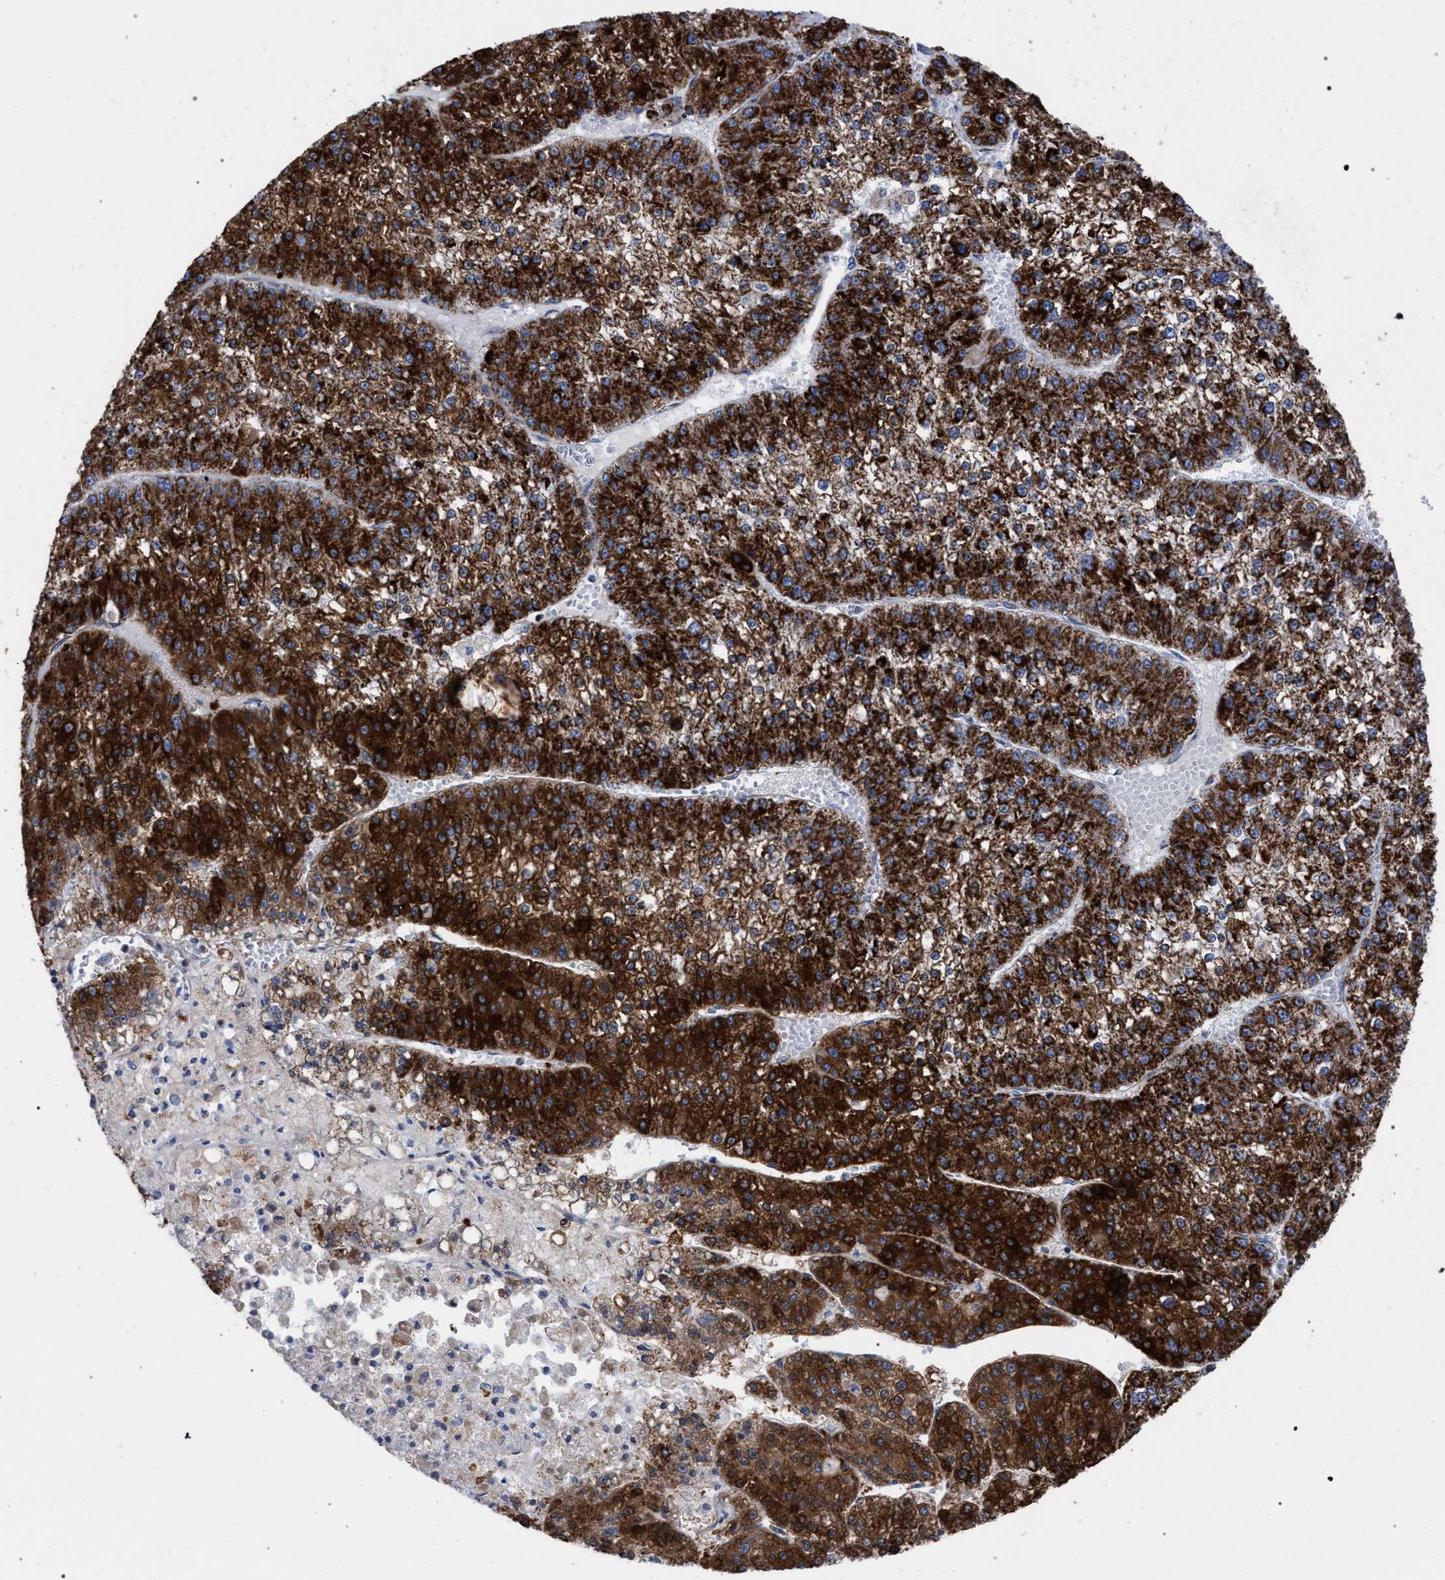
{"staining": {"intensity": "strong", "quantity": ">75%", "location": "cytoplasmic/membranous"}, "tissue": "liver cancer", "cell_type": "Tumor cells", "image_type": "cancer", "snomed": [{"axis": "morphology", "description": "Carcinoma, Hepatocellular, NOS"}, {"axis": "topography", "description": "Liver"}], "caption": "An immunohistochemistry photomicrograph of tumor tissue is shown. Protein staining in brown shows strong cytoplasmic/membranous positivity in liver hepatocellular carcinoma within tumor cells.", "gene": "ACADS", "patient": {"sex": "female", "age": 73}}